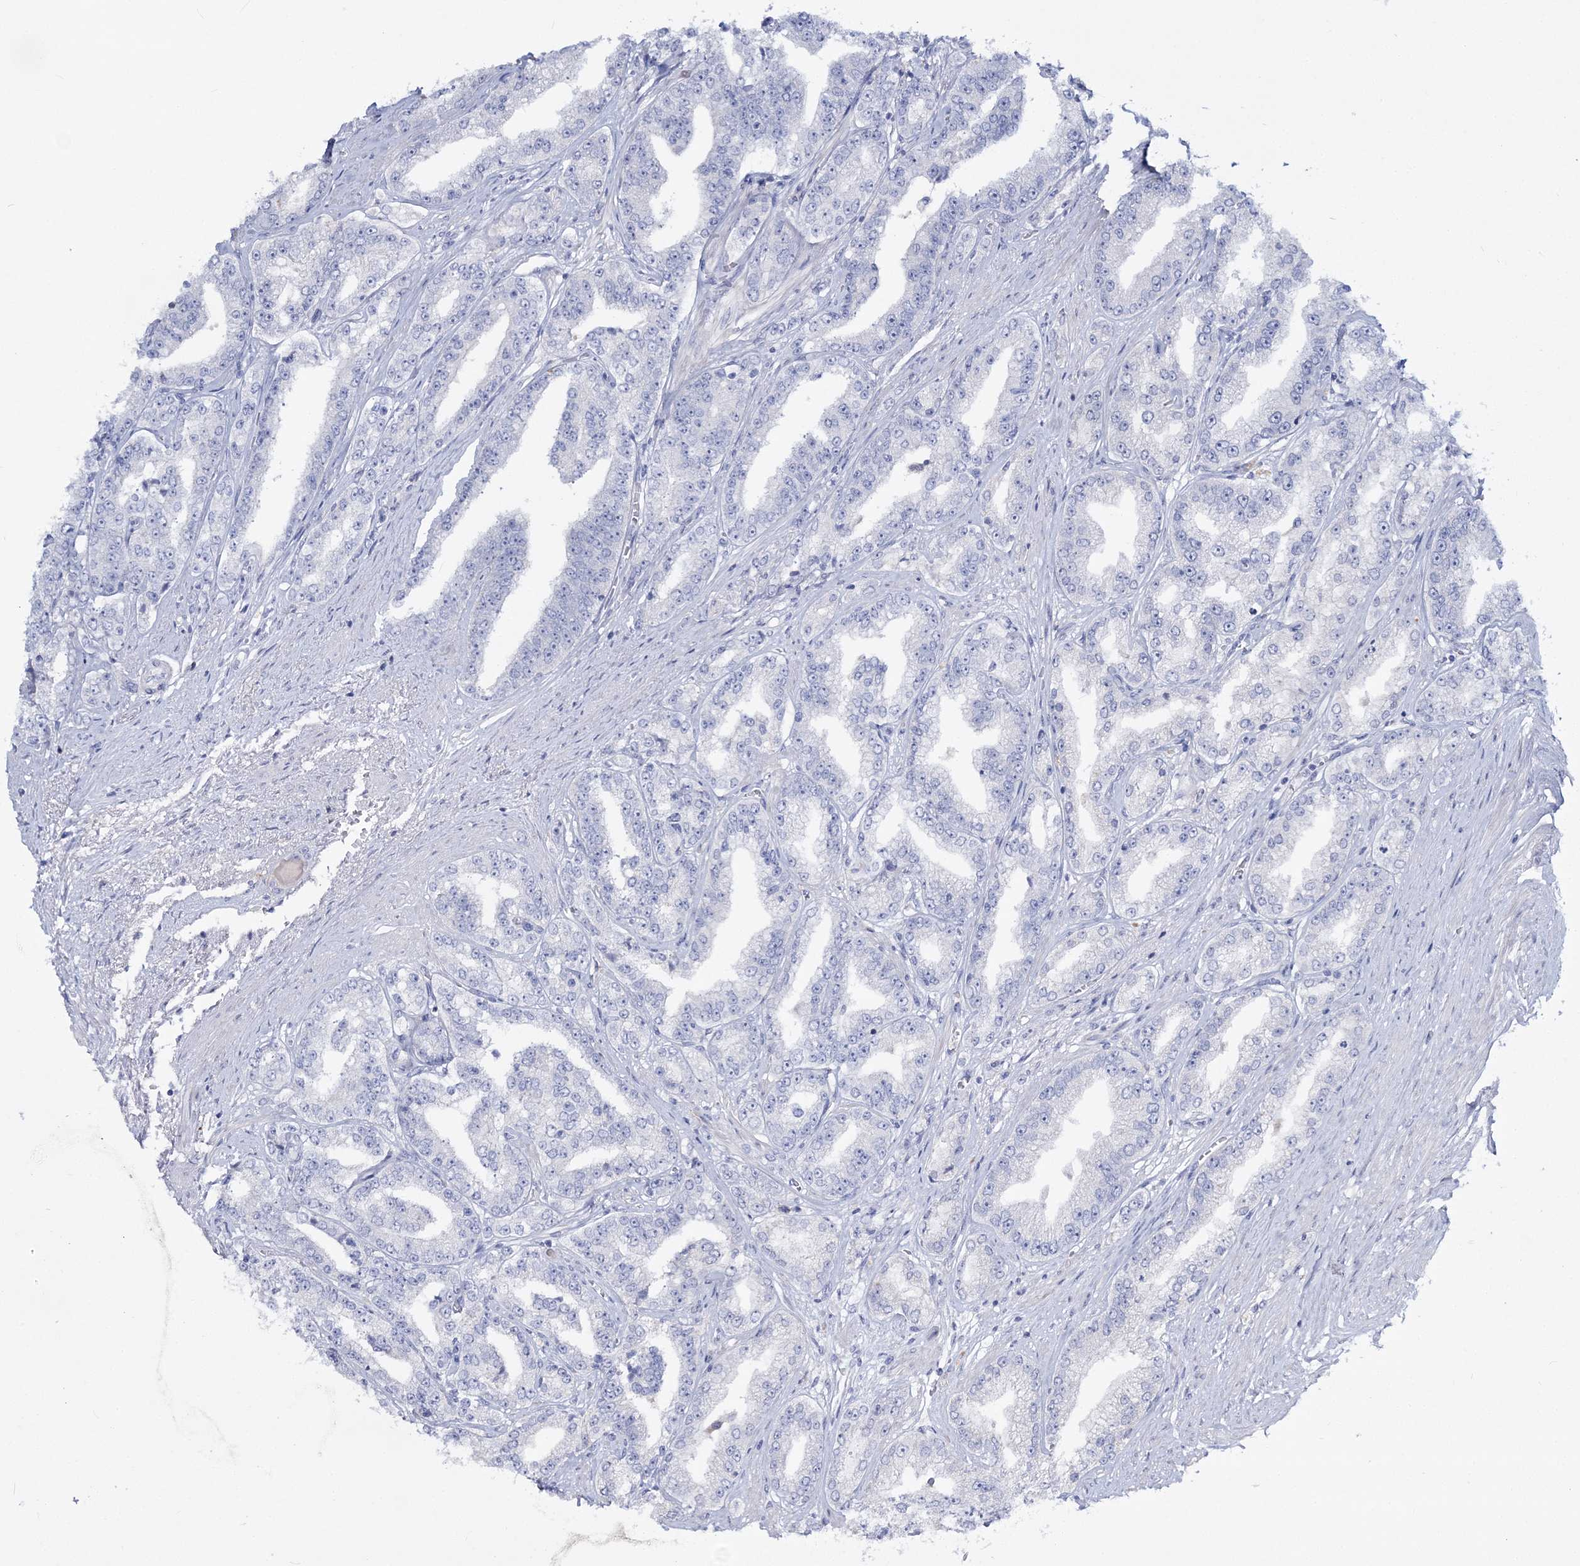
{"staining": {"intensity": "negative", "quantity": "none", "location": "none"}, "tissue": "prostate cancer", "cell_type": "Tumor cells", "image_type": "cancer", "snomed": [{"axis": "morphology", "description": "Adenocarcinoma, High grade"}, {"axis": "topography", "description": "Prostate"}], "caption": "High-grade adenocarcinoma (prostate) was stained to show a protein in brown. There is no significant positivity in tumor cells. The staining is performed using DAB brown chromogen with nuclei counter-stained in using hematoxylin.", "gene": "WDSUB1", "patient": {"sex": "male", "age": 71}}